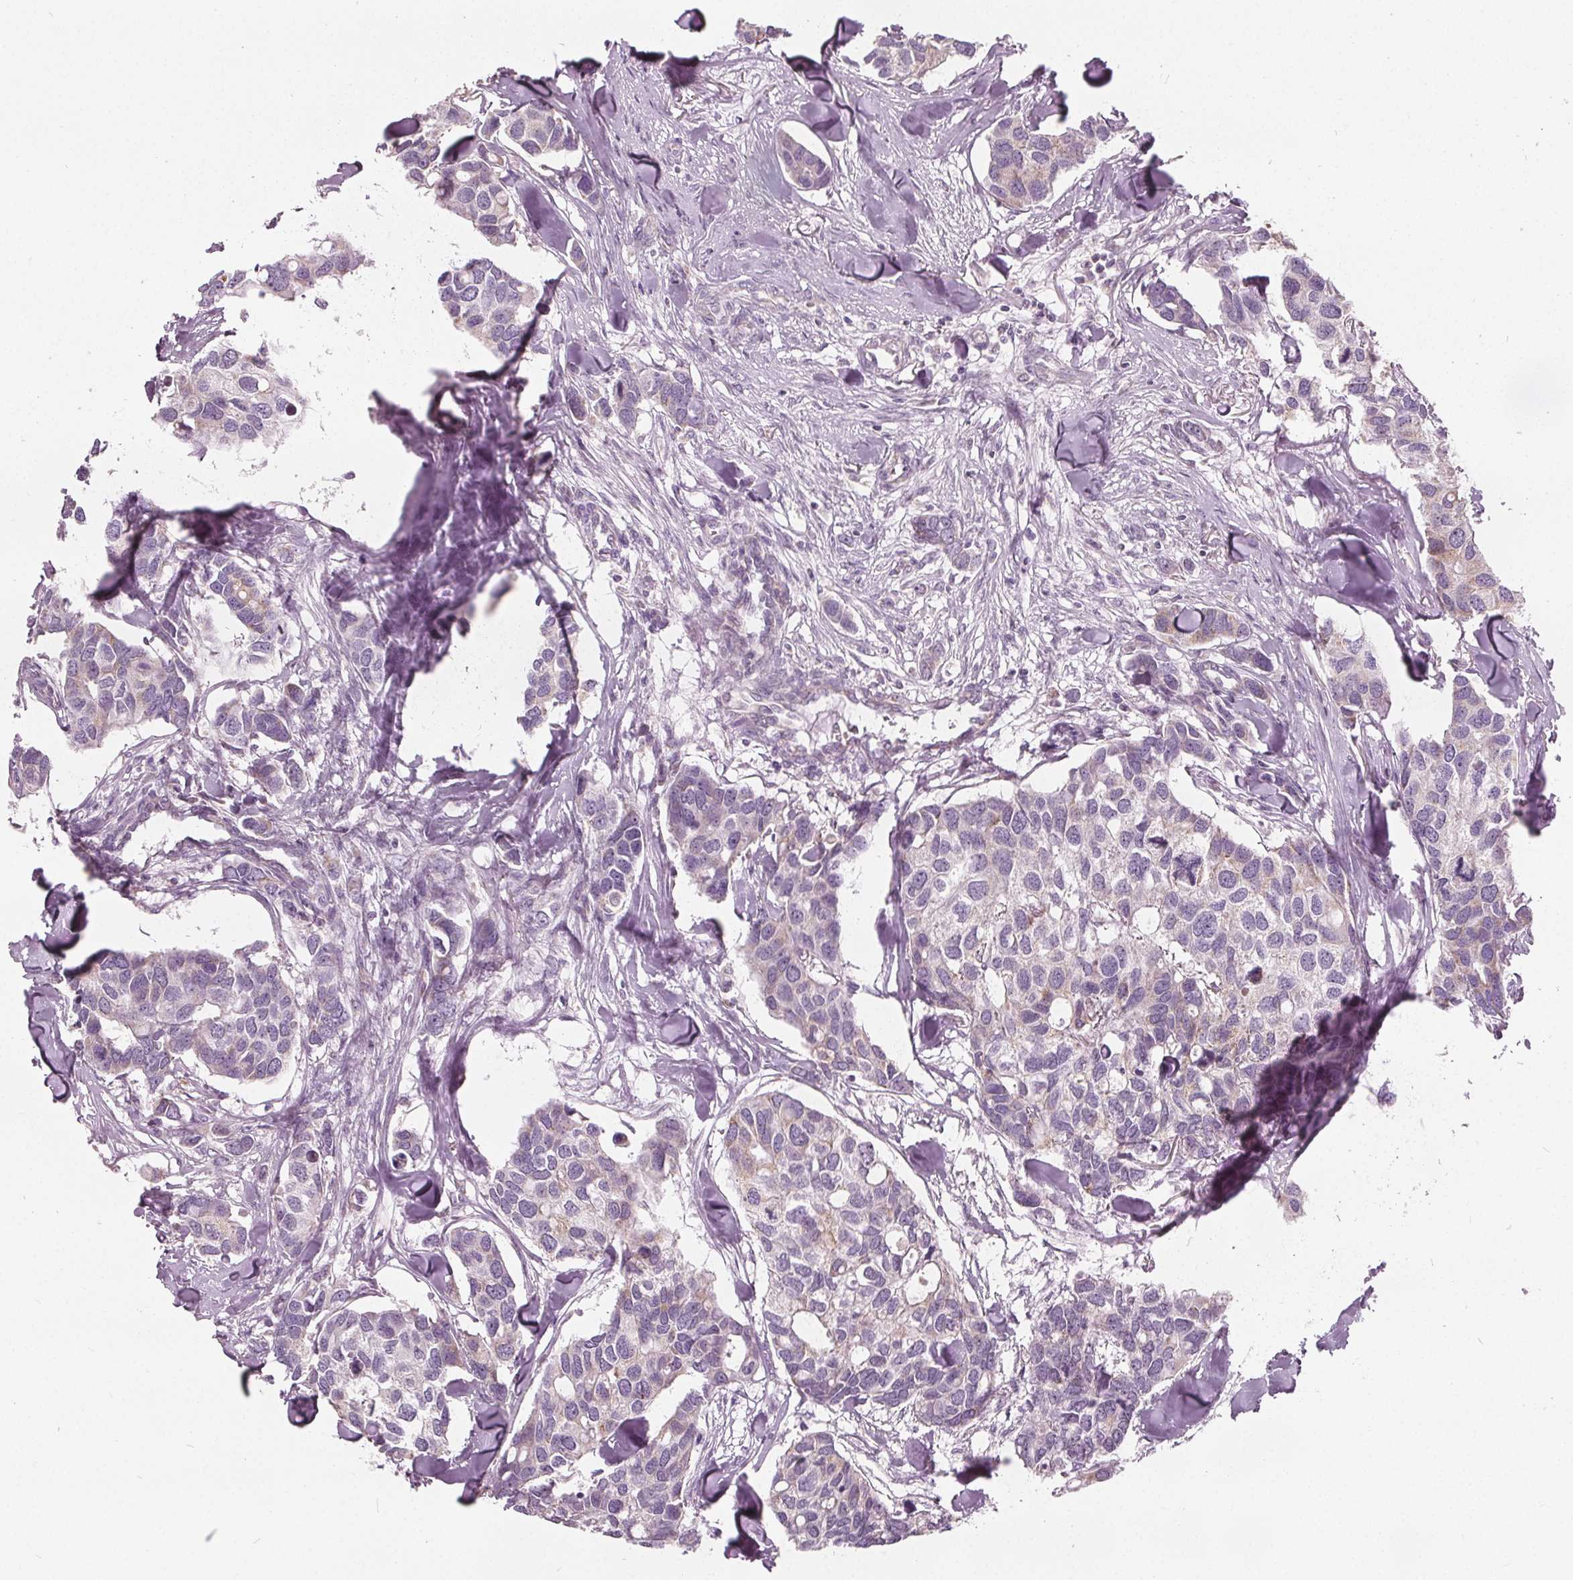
{"staining": {"intensity": "weak", "quantity": "<25%", "location": "cytoplasmic/membranous"}, "tissue": "breast cancer", "cell_type": "Tumor cells", "image_type": "cancer", "snomed": [{"axis": "morphology", "description": "Duct carcinoma"}, {"axis": "topography", "description": "Breast"}], "caption": "Immunohistochemistry (IHC) image of breast cancer (infiltrating ductal carcinoma) stained for a protein (brown), which displays no staining in tumor cells.", "gene": "ECI2", "patient": {"sex": "female", "age": 83}}